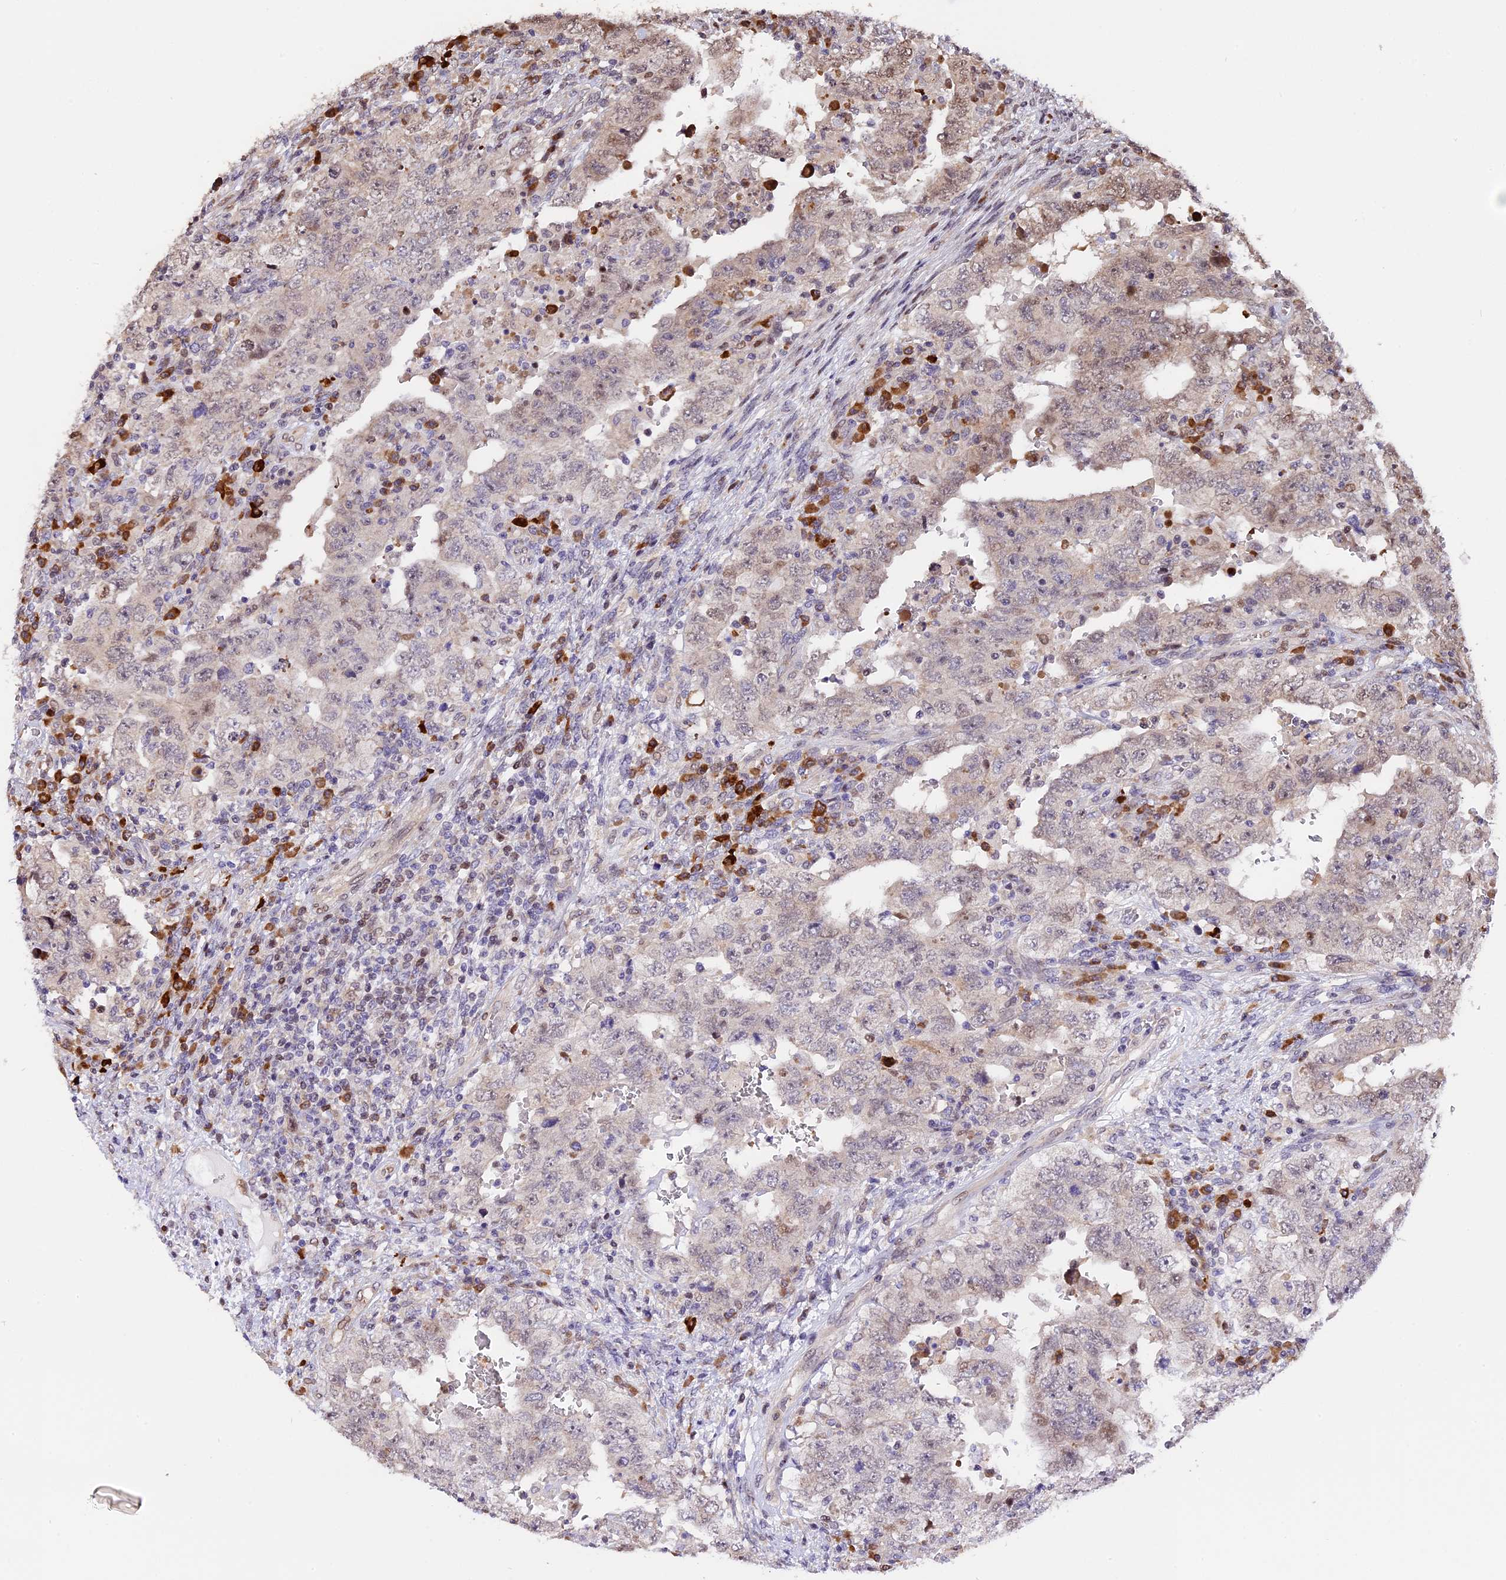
{"staining": {"intensity": "negative", "quantity": "none", "location": "none"}, "tissue": "testis cancer", "cell_type": "Tumor cells", "image_type": "cancer", "snomed": [{"axis": "morphology", "description": "Carcinoma, Embryonal, NOS"}, {"axis": "topography", "description": "Testis"}], "caption": "Testis cancer stained for a protein using immunohistochemistry displays no staining tumor cells.", "gene": "HERPUD1", "patient": {"sex": "male", "age": 26}}